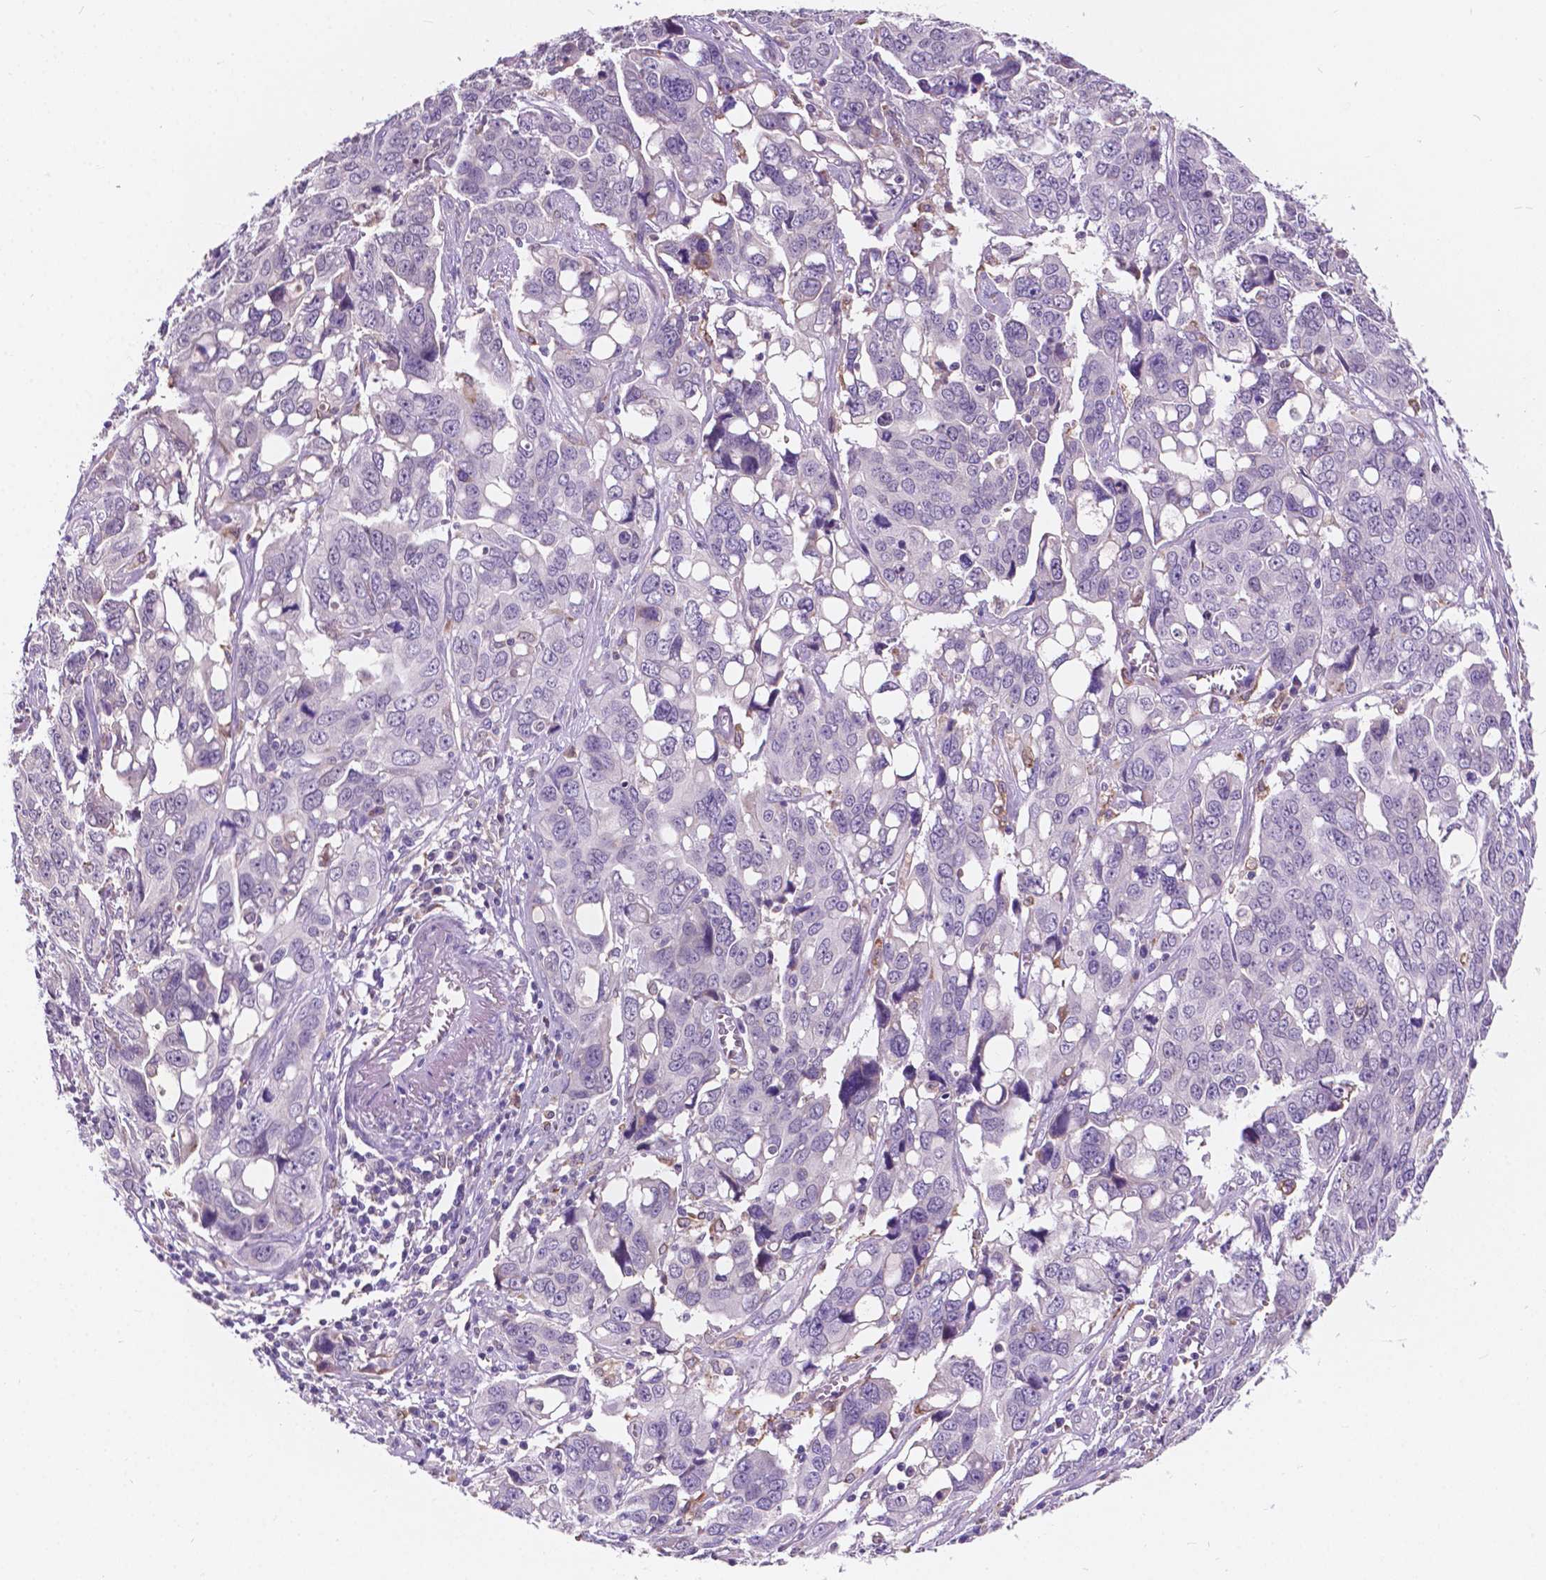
{"staining": {"intensity": "negative", "quantity": "none", "location": "none"}, "tissue": "ovarian cancer", "cell_type": "Tumor cells", "image_type": "cancer", "snomed": [{"axis": "morphology", "description": "Carcinoma, endometroid"}, {"axis": "topography", "description": "Ovary"}], "caption": "DAB immunohistochemical staining of human ovarian cancer (endometroid carcinoma) demonstrates no significant expression in tumor cells.", "gene": "IREB2", "patient": {"sex": "female", "age": 78}}